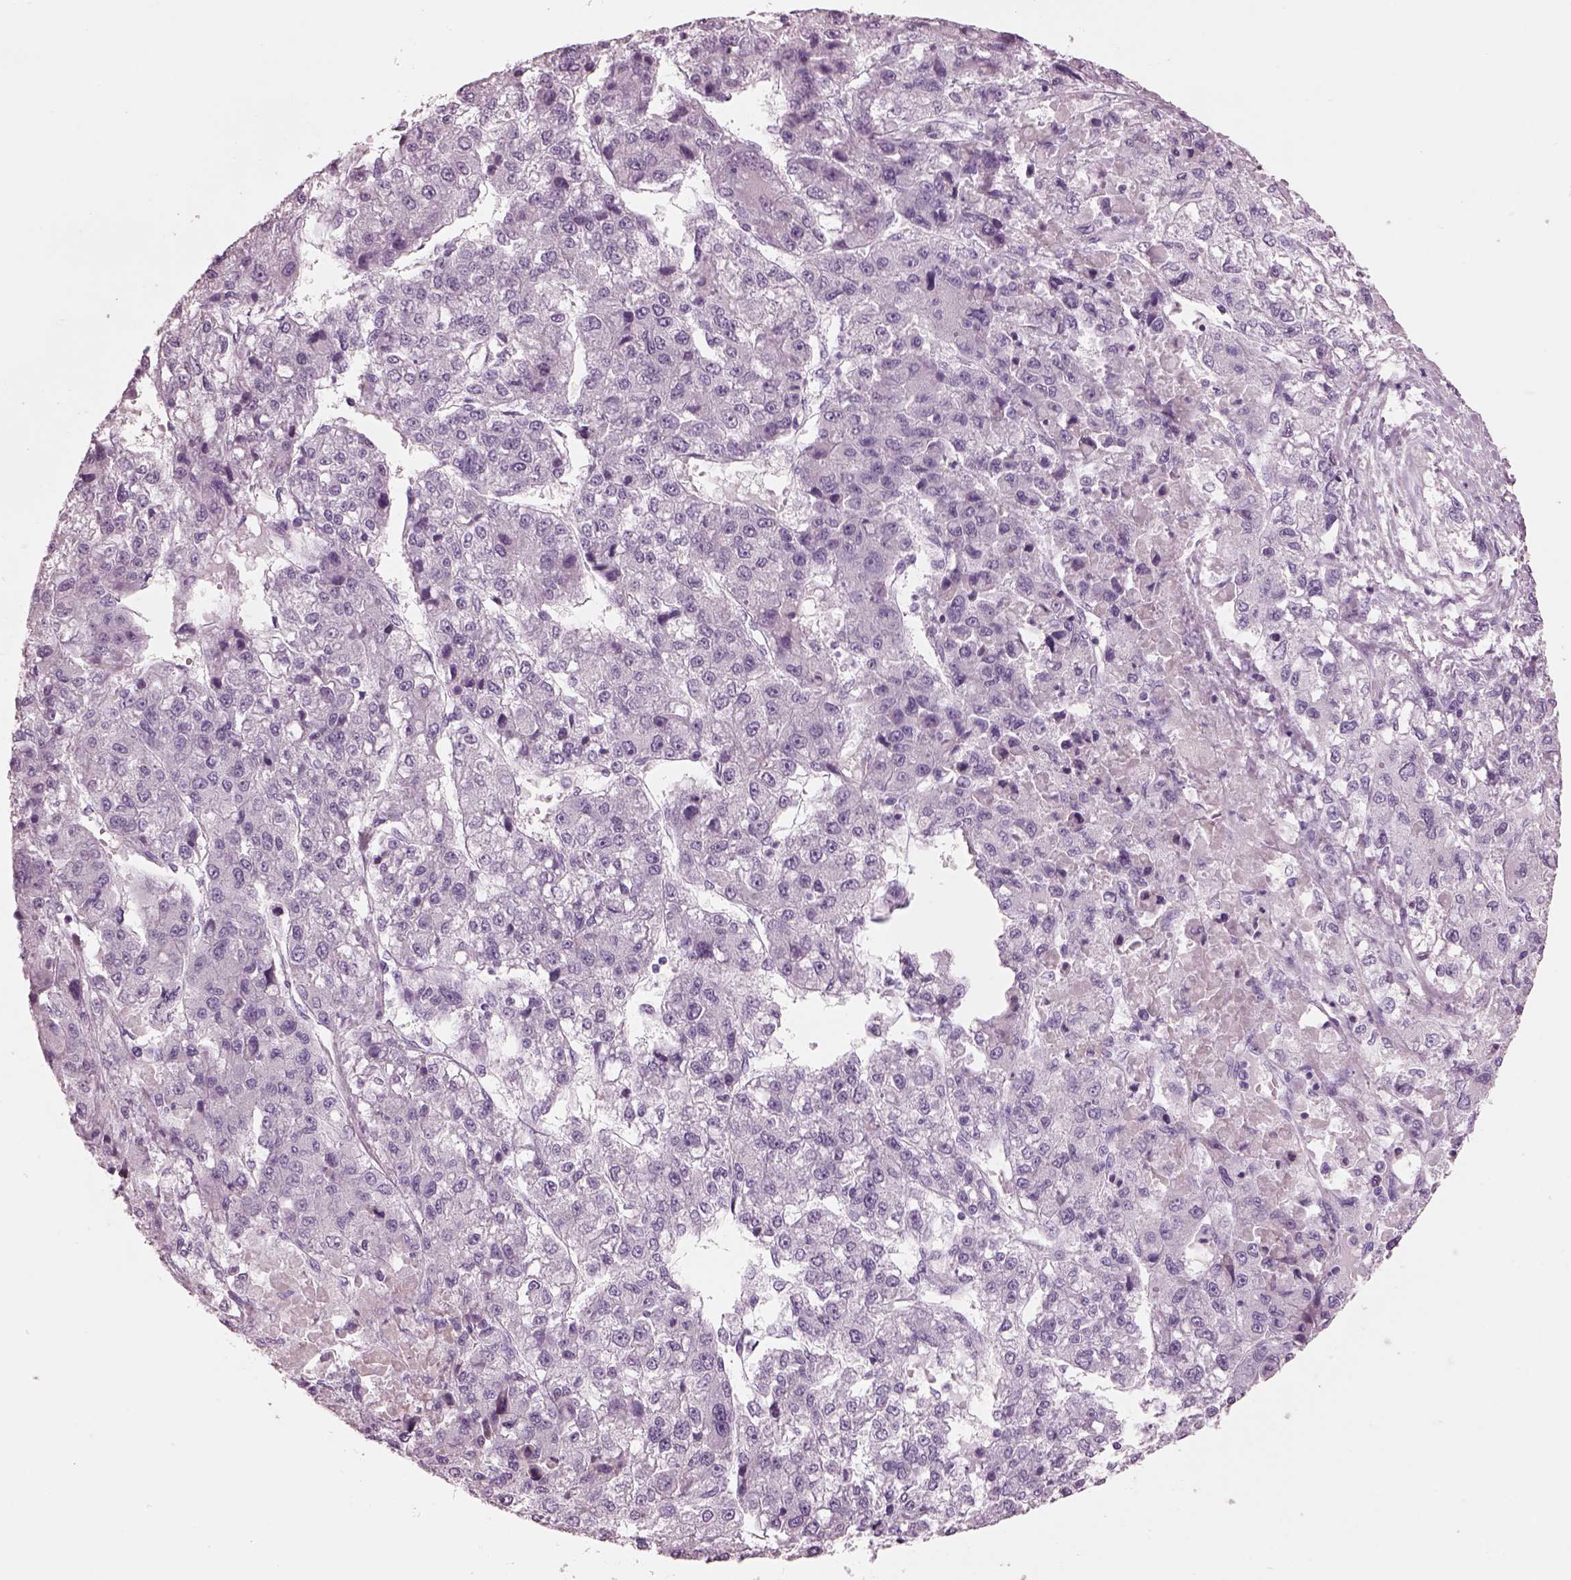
{"staining": {"intensity": "negative", "quantity": "none", "location": "none"}, "tissue": "liver cancer", "cell_type": "Tumor cells", "image_type": "cancer", "snomed": [{"axis": "morphology", "description": "Carcinoma, Hepatocellular, NOS"}, {"axis": "topography", "description": "Liver"}], "caption": "An immunohistochemistry (IHC) histopathology image of hepatocellular carcinoma (liver) is shown. There is no staining in tumor cells of hepatocellular carcinoma (liver).", "gene": "HYDIN", "patient": {"sex": "male", "age": 56}}